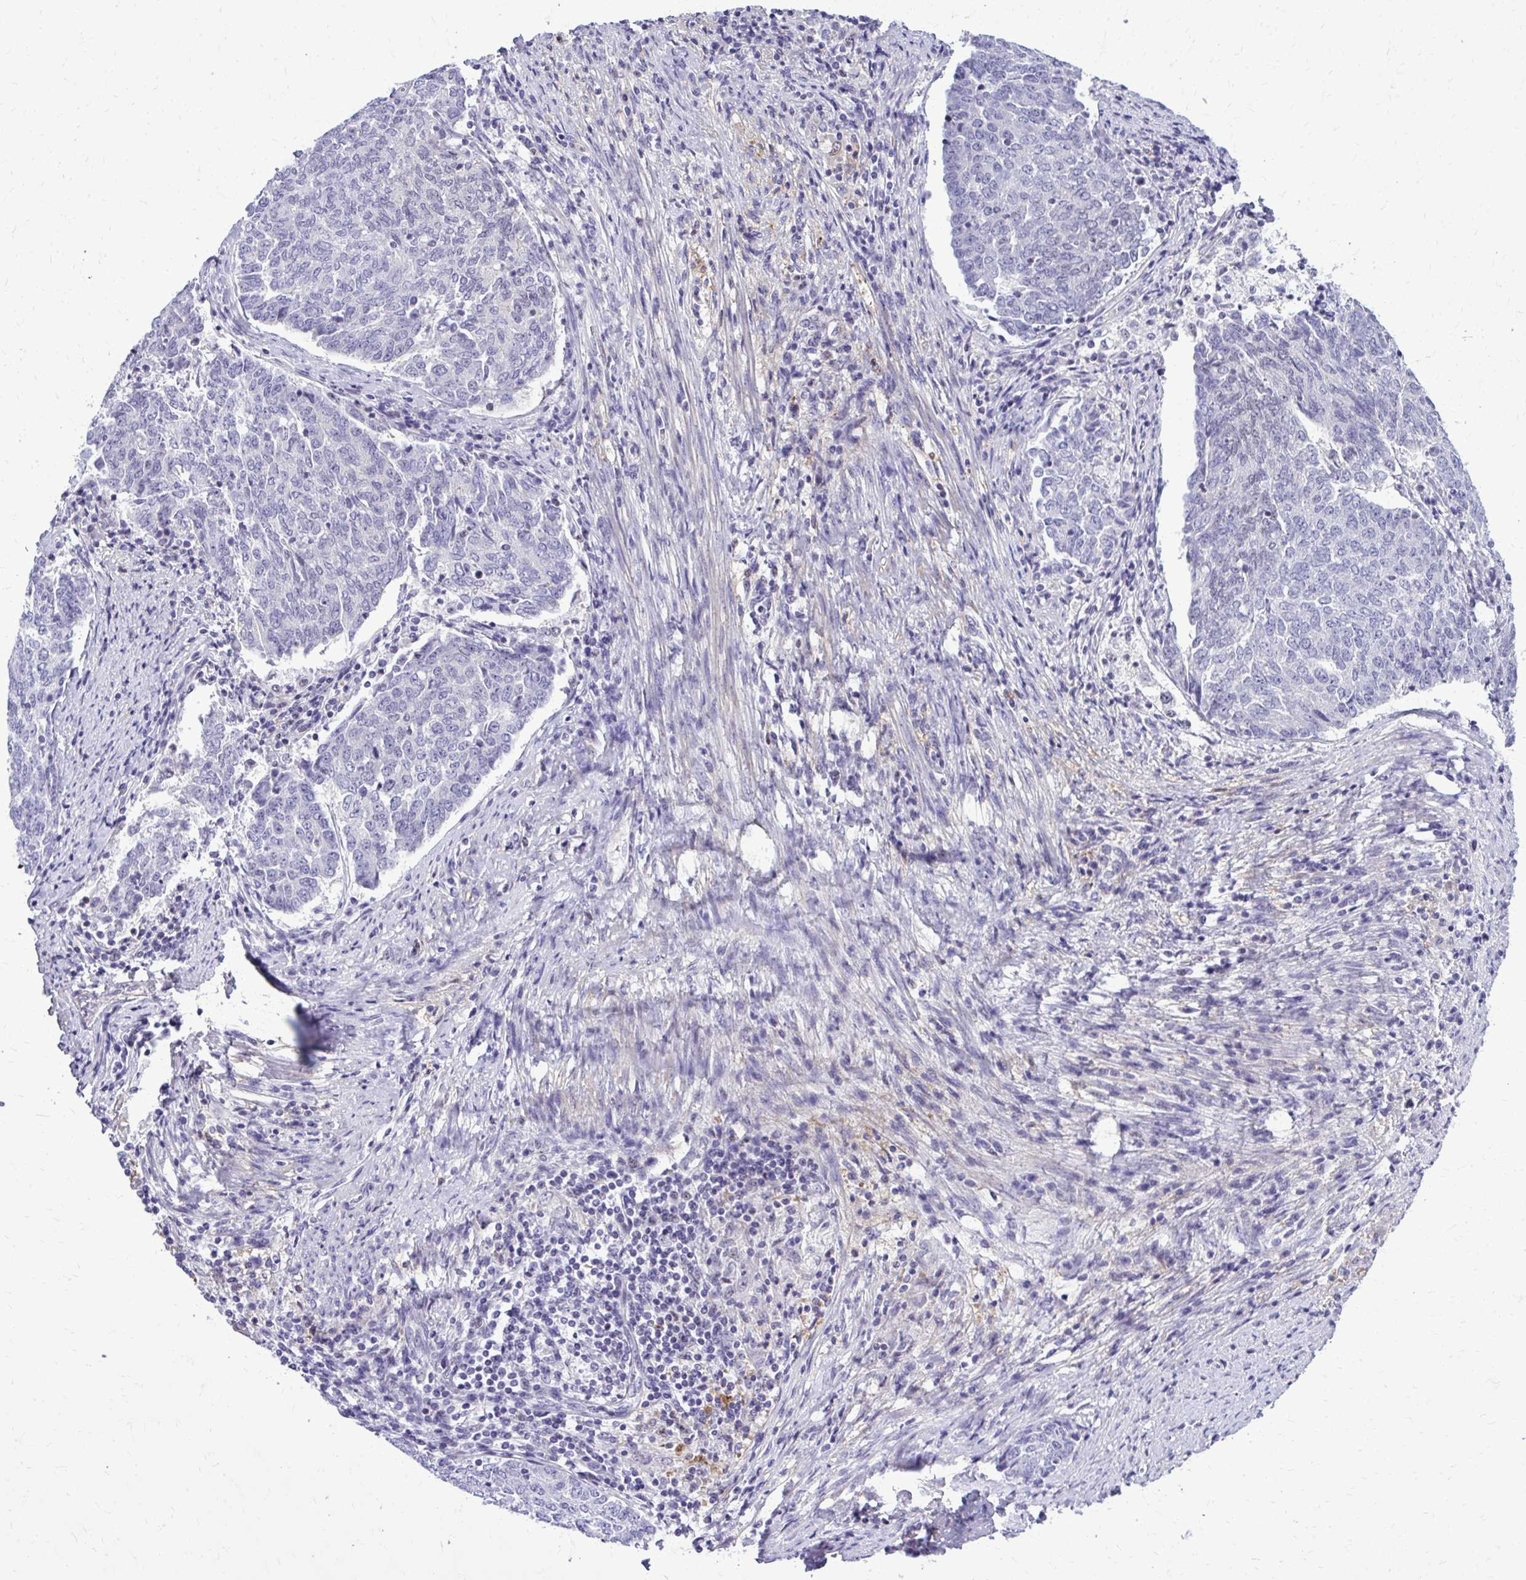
{"staining": {"intensity": "negative", "quantity": "none", "location": "none"}, "tissue": "endometrial cancer", "cell_type": "Tumor cells", "image_type": "cancer", "snomed": [{"axis": "morphology", "description": "Adenocarcinoma, NOS"}, {"axis": "topography", "description": "Endometrium"}], "caption": "Immunohistochemistry (IHC) micrograph of neoplastic tissue: human endometrial cancer stained with DAB (3,3'-diaminobenzidine) demonstrates no significant protein expression in tumor cells.", "gene": "RASL11B", "patient": {"sex": "female", "age": 80}}